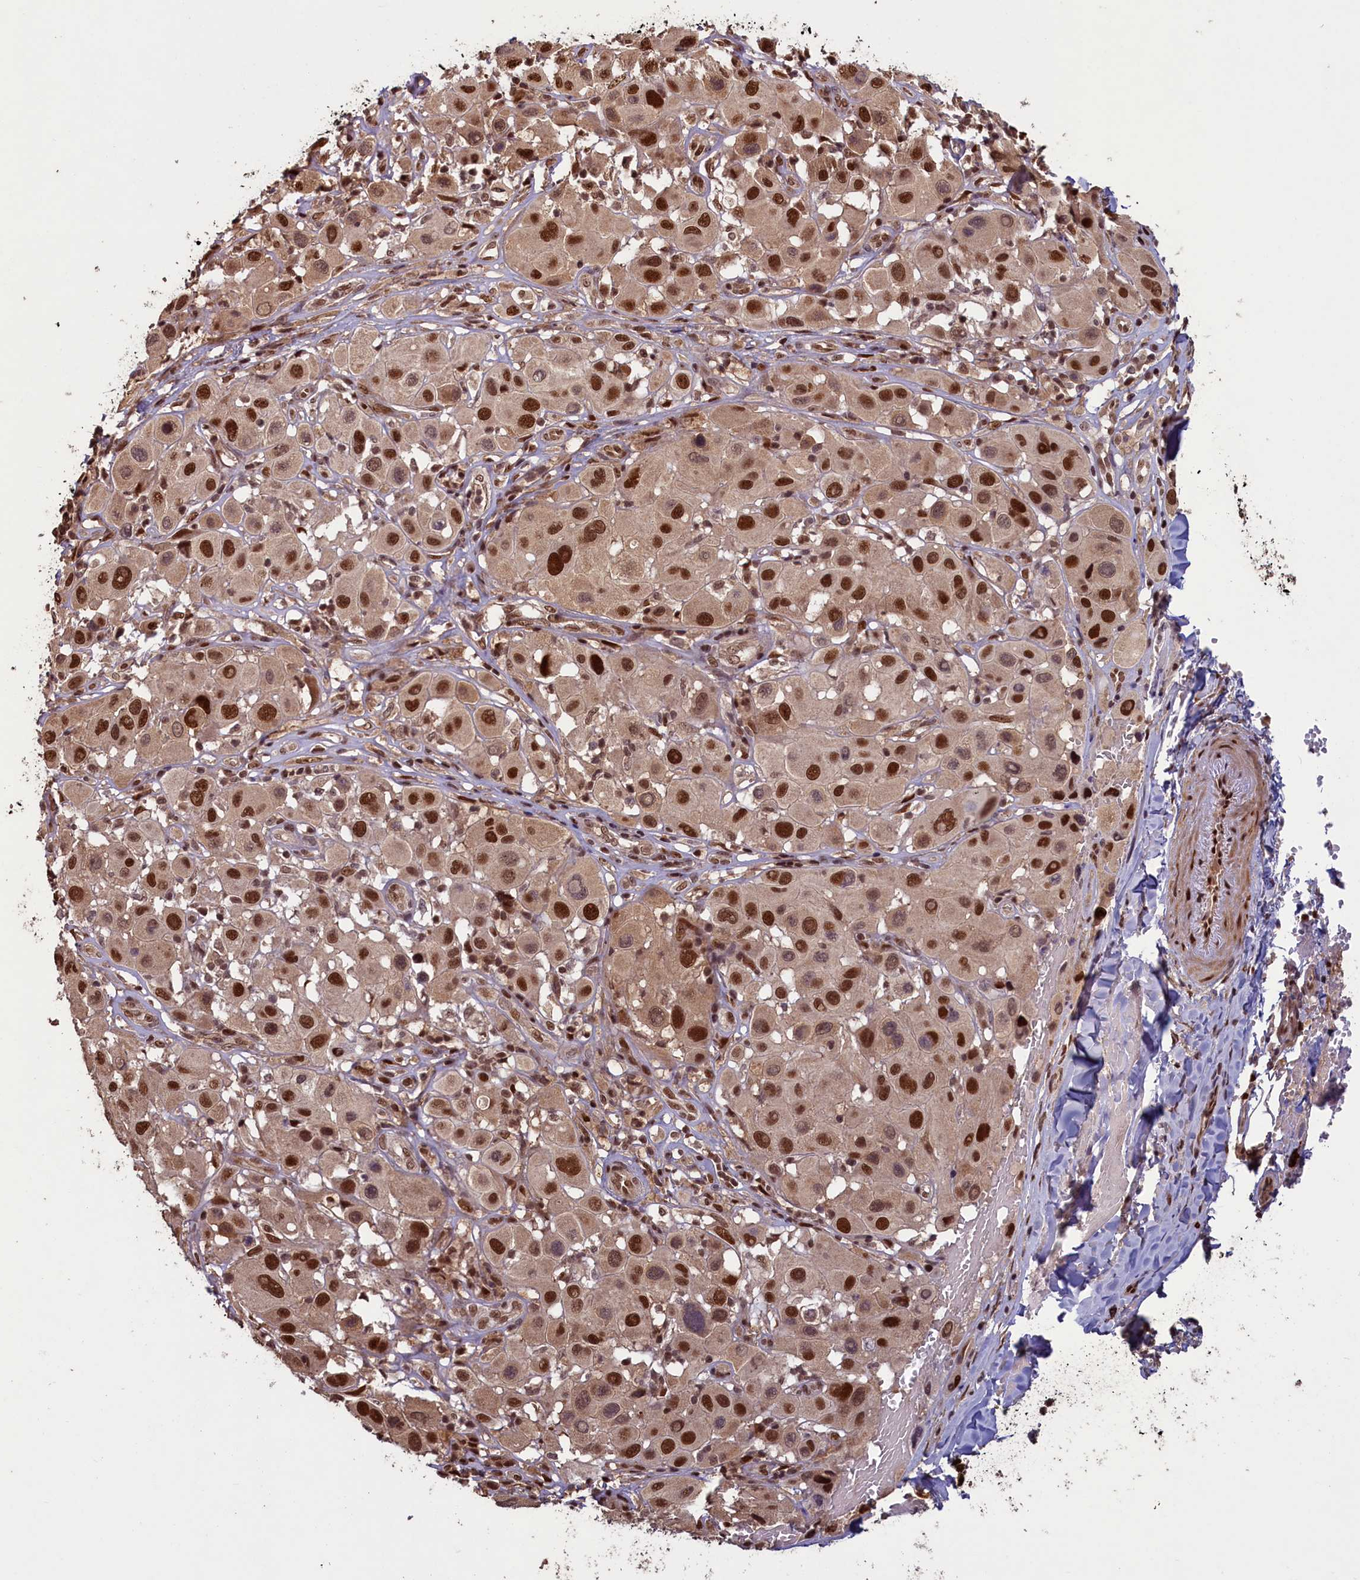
{"staining": {"intensity": "strong", "quantity": ">75%", "location": "nuclear"}, "tissue": "melanoma", "cell_type": "Tumor cells", "image_type": "cancer", "snomed": [{"axis": "morphology", "description": "Malignant melanoma, Metastatic site"}, {"axis": "topography", "description": "Skin"}], "caption": "Melanoma was stained to show a protein in brown. There is high levels of strong nuclear staining in approximately >75% of tumor cells.", "gene": "NAE1", "patient": {"sex": "male", "age": 41}}